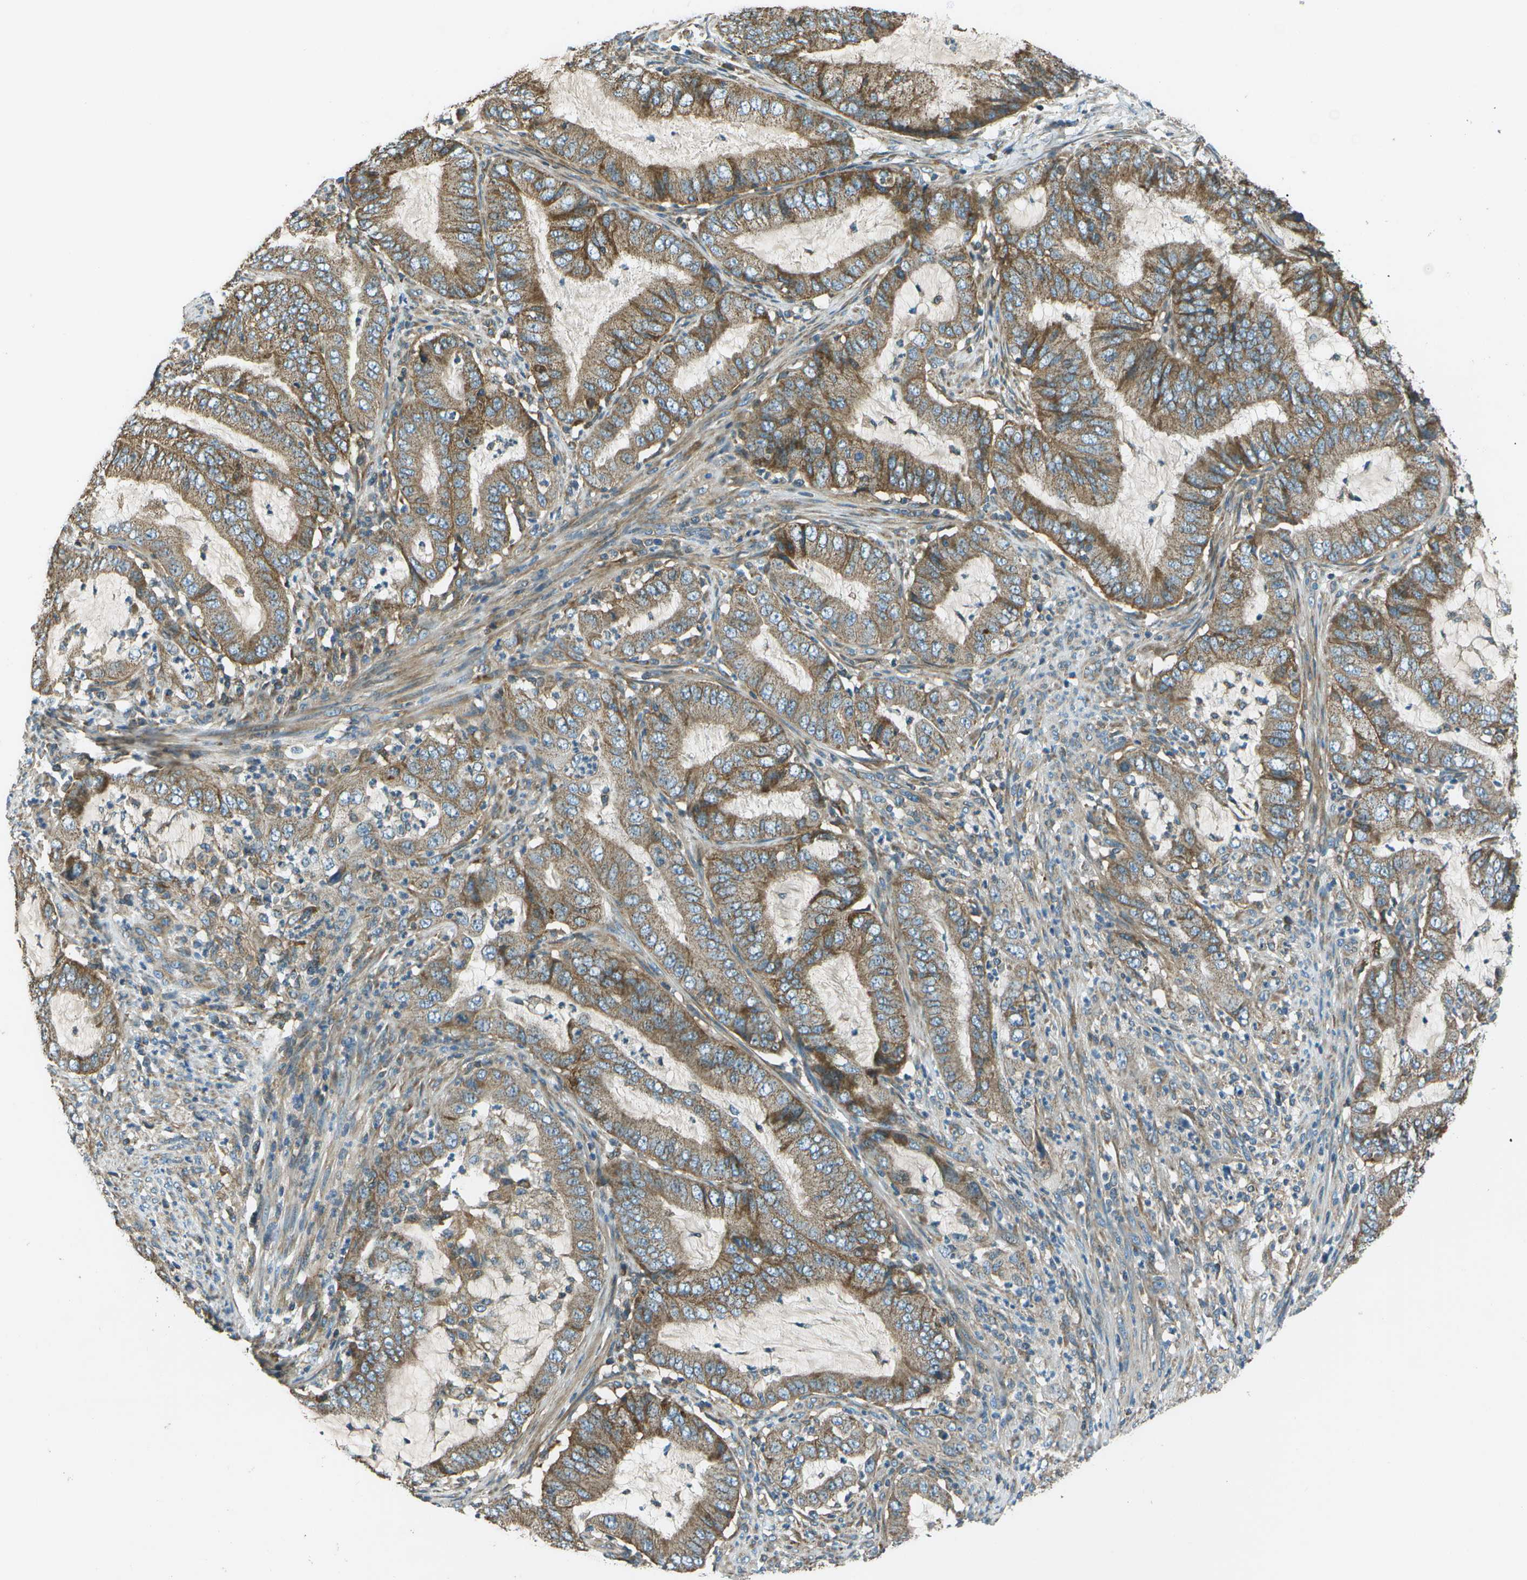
{"staining": {"intensity": "moderate", "quantity": ">75%", "location": "cytoplasmic/membranous"}, "tissue": "endometrial cancer", "cell_type": "Tumor cells", "image_type": "cancer", "snomed": [{"axis": "morphology", "description": "Adenocarcinoma, NOS"}, {"axis": "topography", "description": "Endometrium"}], "caption": "IHC of endometrial cancer demonstrates medium levels of moderate cytoplasmic/membranous expression in approximately >75% of tumor cells.", "gene": "TMEM51", "patient": {"sex": "female", "age": 70}}